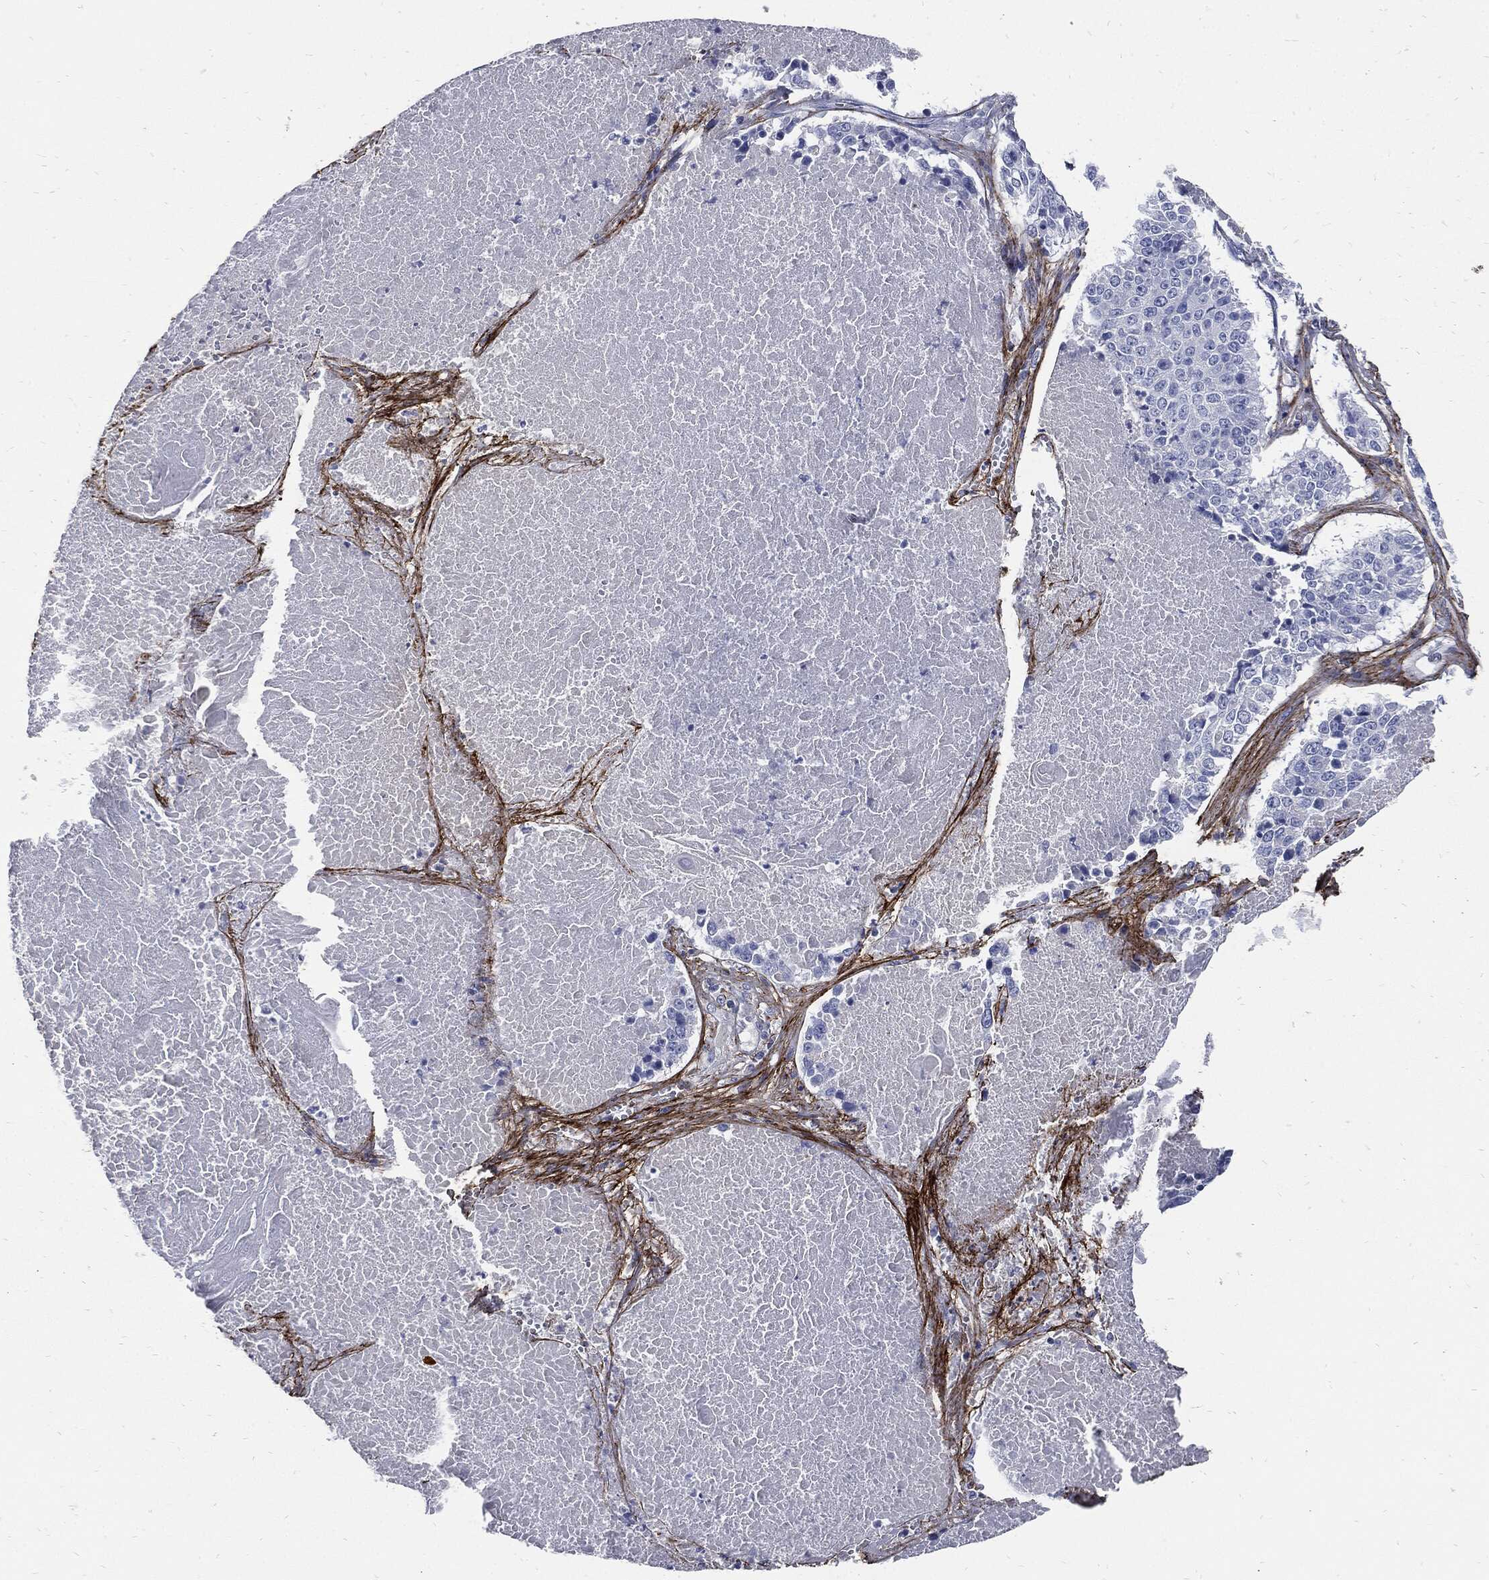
{"staining": {"intensity": "negative", "quantity": "none", "location": "none"}, "tissue": "lung cancer", "cell_type": "Tumor cells", "image_type": "cancer", "snomed": [{"axis": "morphology", "description": "Squamous cell carcinoma, NOS"}, {"axis": "topography", "description": "Lung"}], "caption": "Lung cancer (squamous cell carcinoma) stained for a protein using IHC displays no positivity tumor cells.", "gene": "FBN1", "patient": {"sex": "male", "age": 64}}